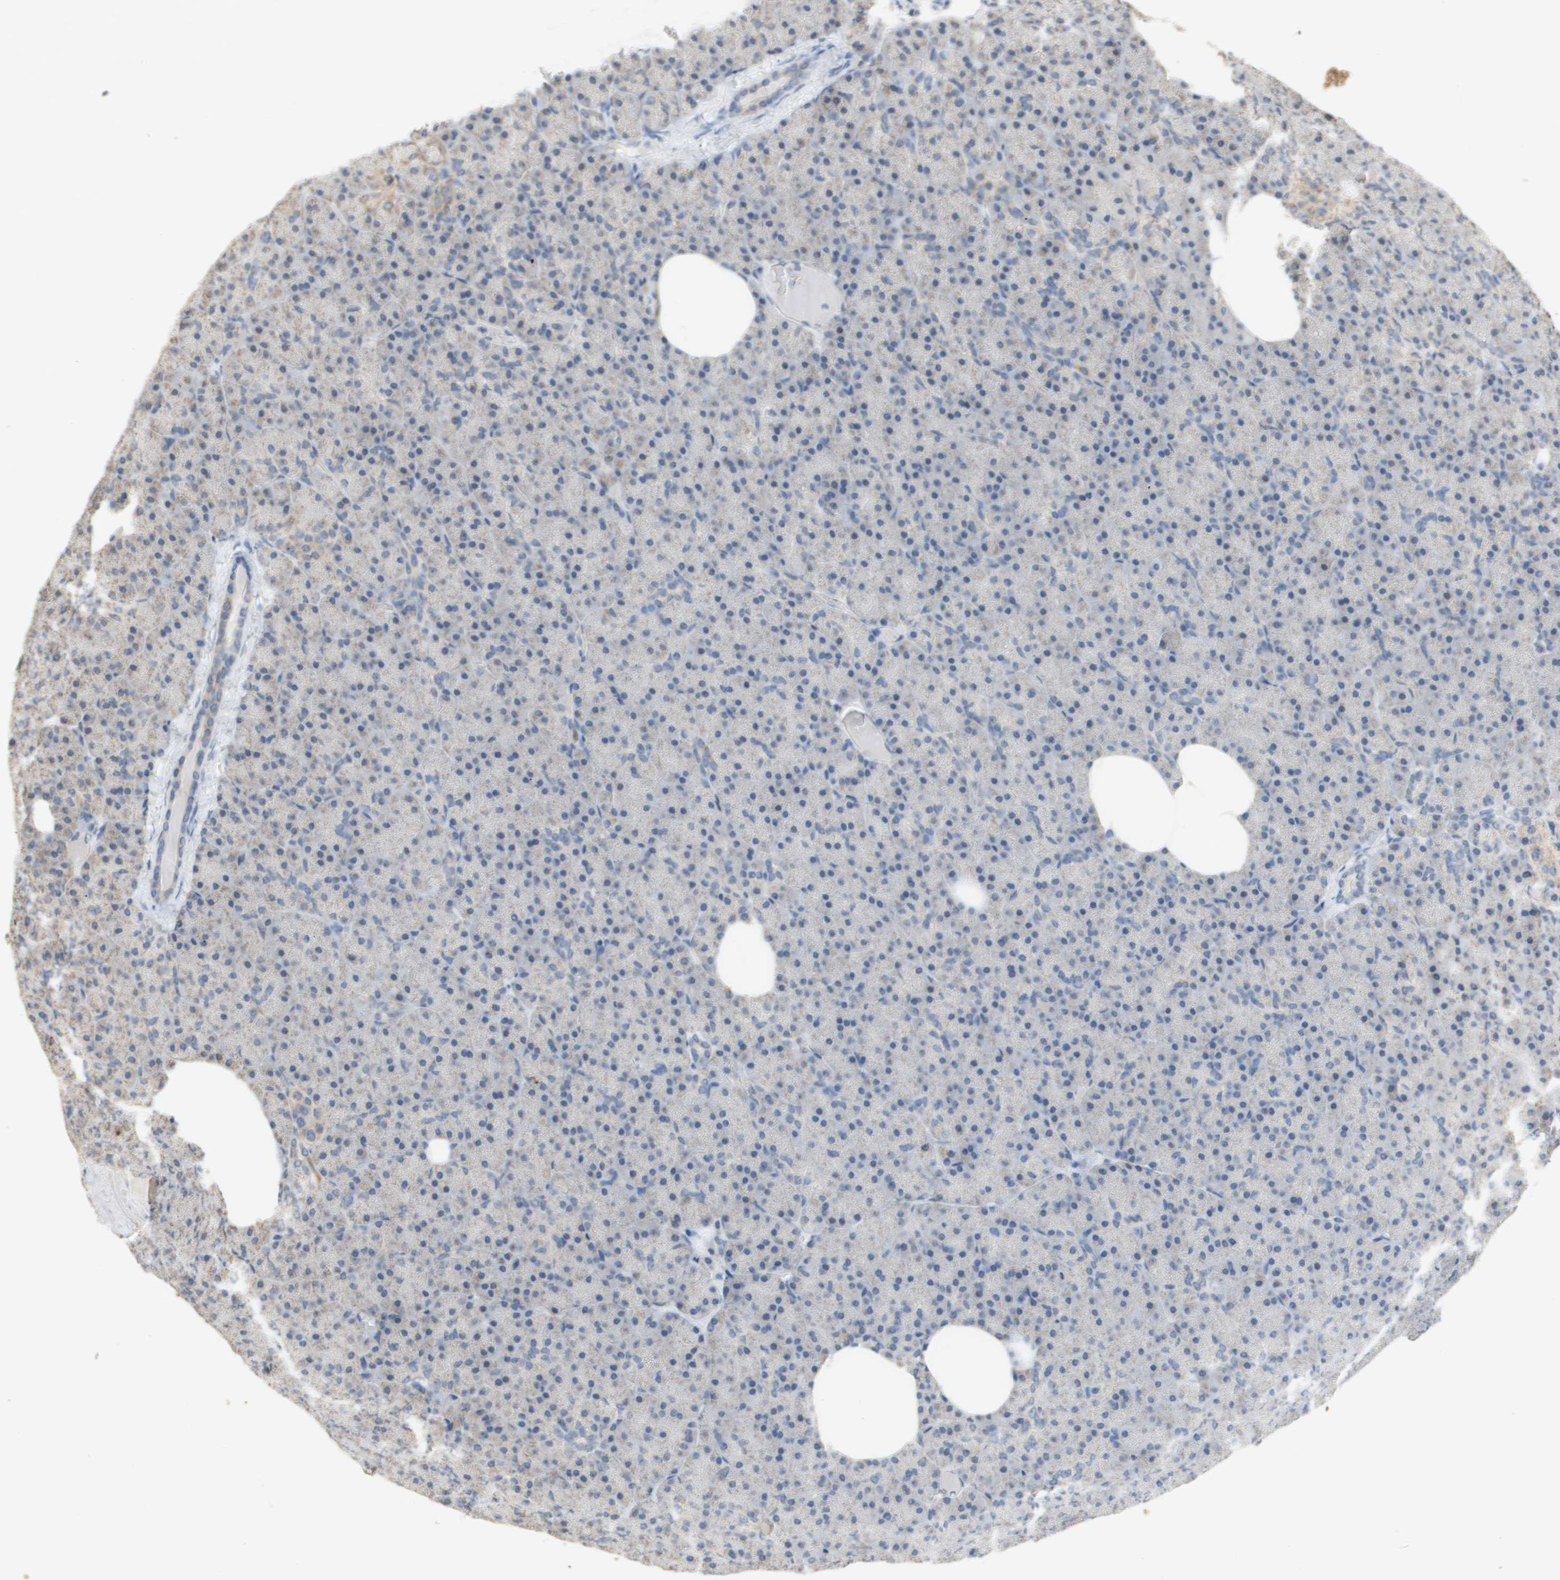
{"staining": {"intensity": "weak", "quantity": "<25%", "location": "cytoplasmic/membranous"}, "tissue": "pancreas", "cell_type": "Exocrine glandular cells", "image_type": "normal", "snomed": [{"axis": "morphology", "description": "Normal tissue, NOS"}, {"axis": "topography", "description": "Pancreas"}], "caption": "IHC micrograph of unremarkable pancreas: human pancreas stained with DAB (3,3'-diaminobenzidine) reveals no significant protein positivity in exocrine glandular cells. The staining is performed using DAB (3,3'-diaminobenzidine) brown chromogen with nuclei counter-stained in using hematoxylin.", "gene": "PTGIS", "patient": {"sex": "female", "age": 35}}